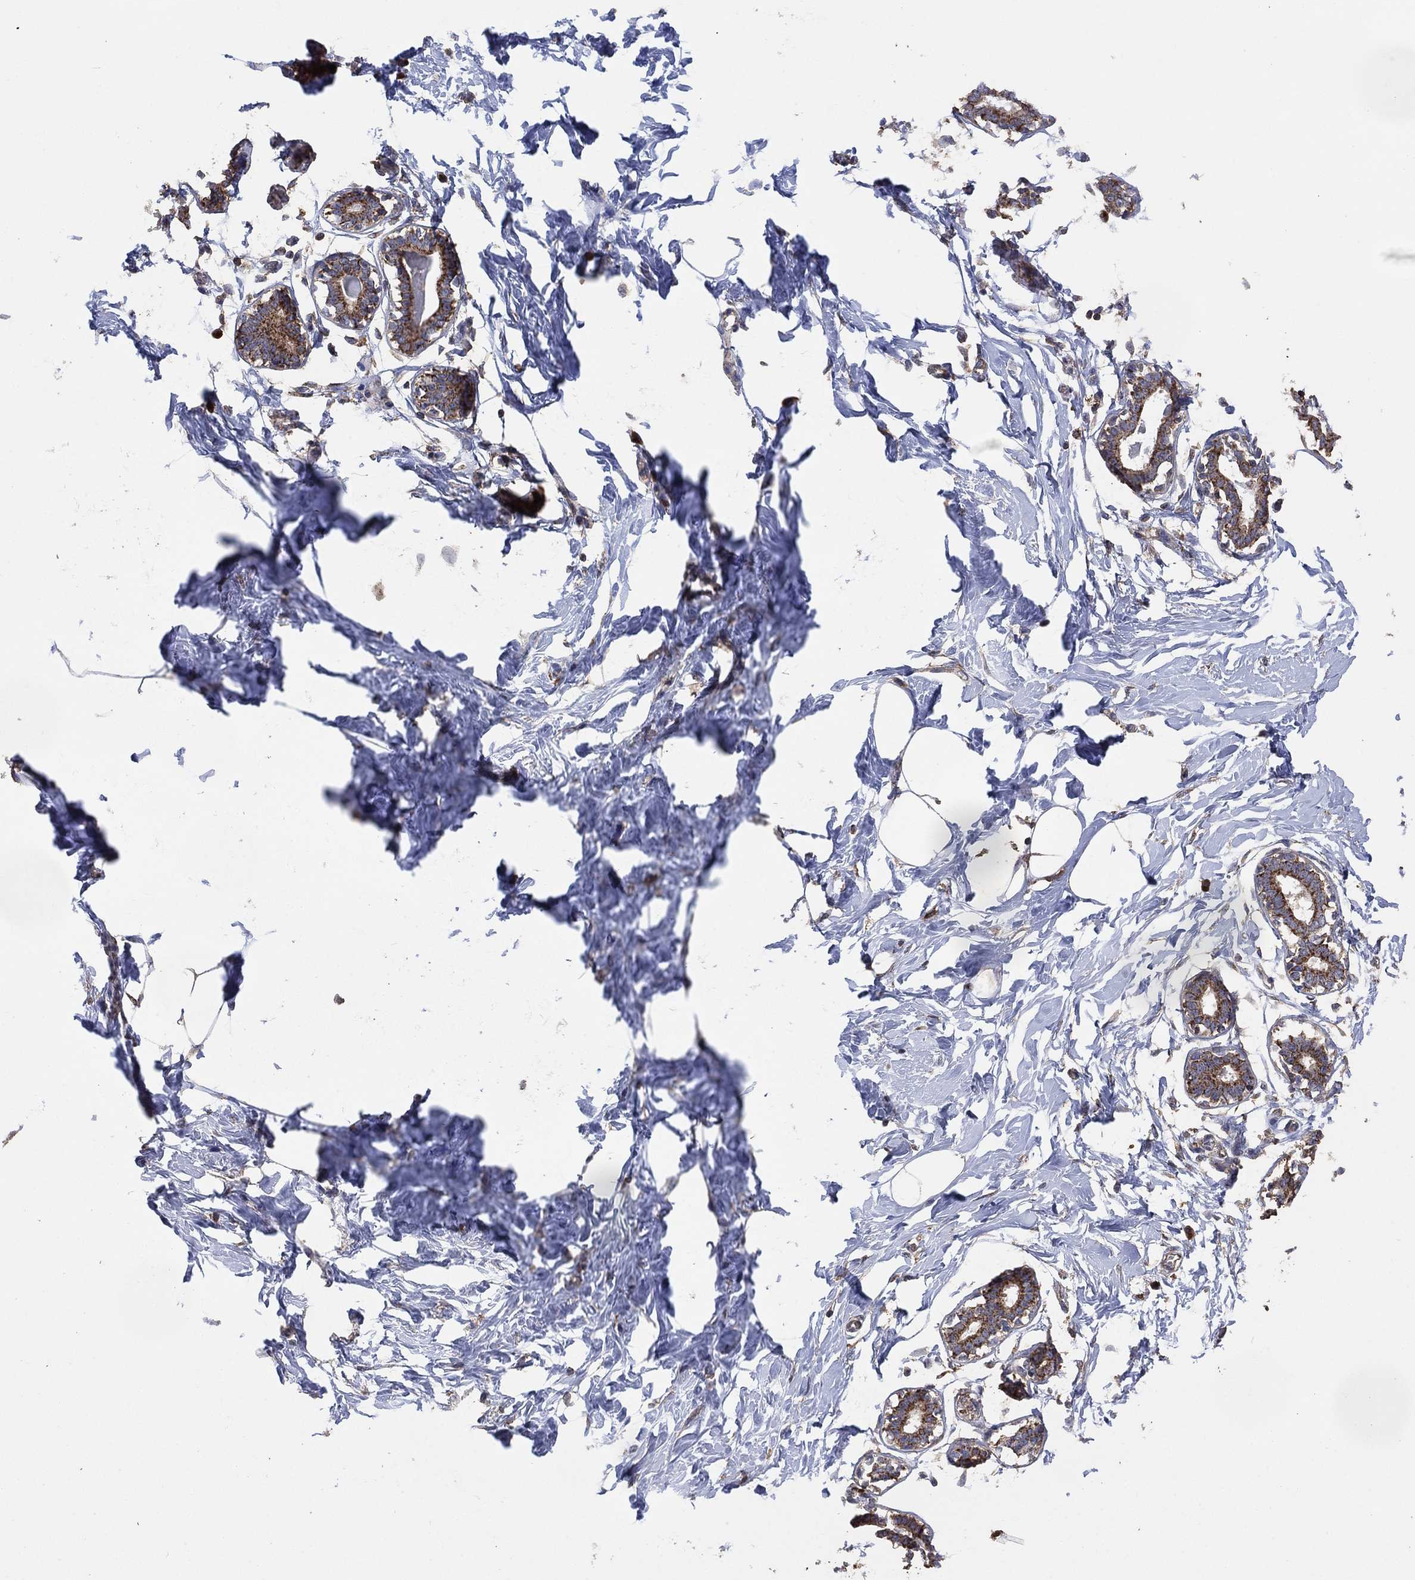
{"staining": {"intensity": "negative", "quantity": "none", "location": "none"}, "tissue": "breast", "cell_type": "Adipocytes", "image_type": "normal", "snomed": [{"axis": "morphology", "description": "Normal tissue, NOS"}, {"axis": "morphology", "description": "Lobular carcinoma, in situ"}, {"axis": "topography", "description": "Breast"}], "caption": "This is an immunohistochemistry photomicrograph of unremarkable breast. There is no positivity in adipocytes.", "gene": "LIMD1", "patient": {"sex": "female", "age": 35}}